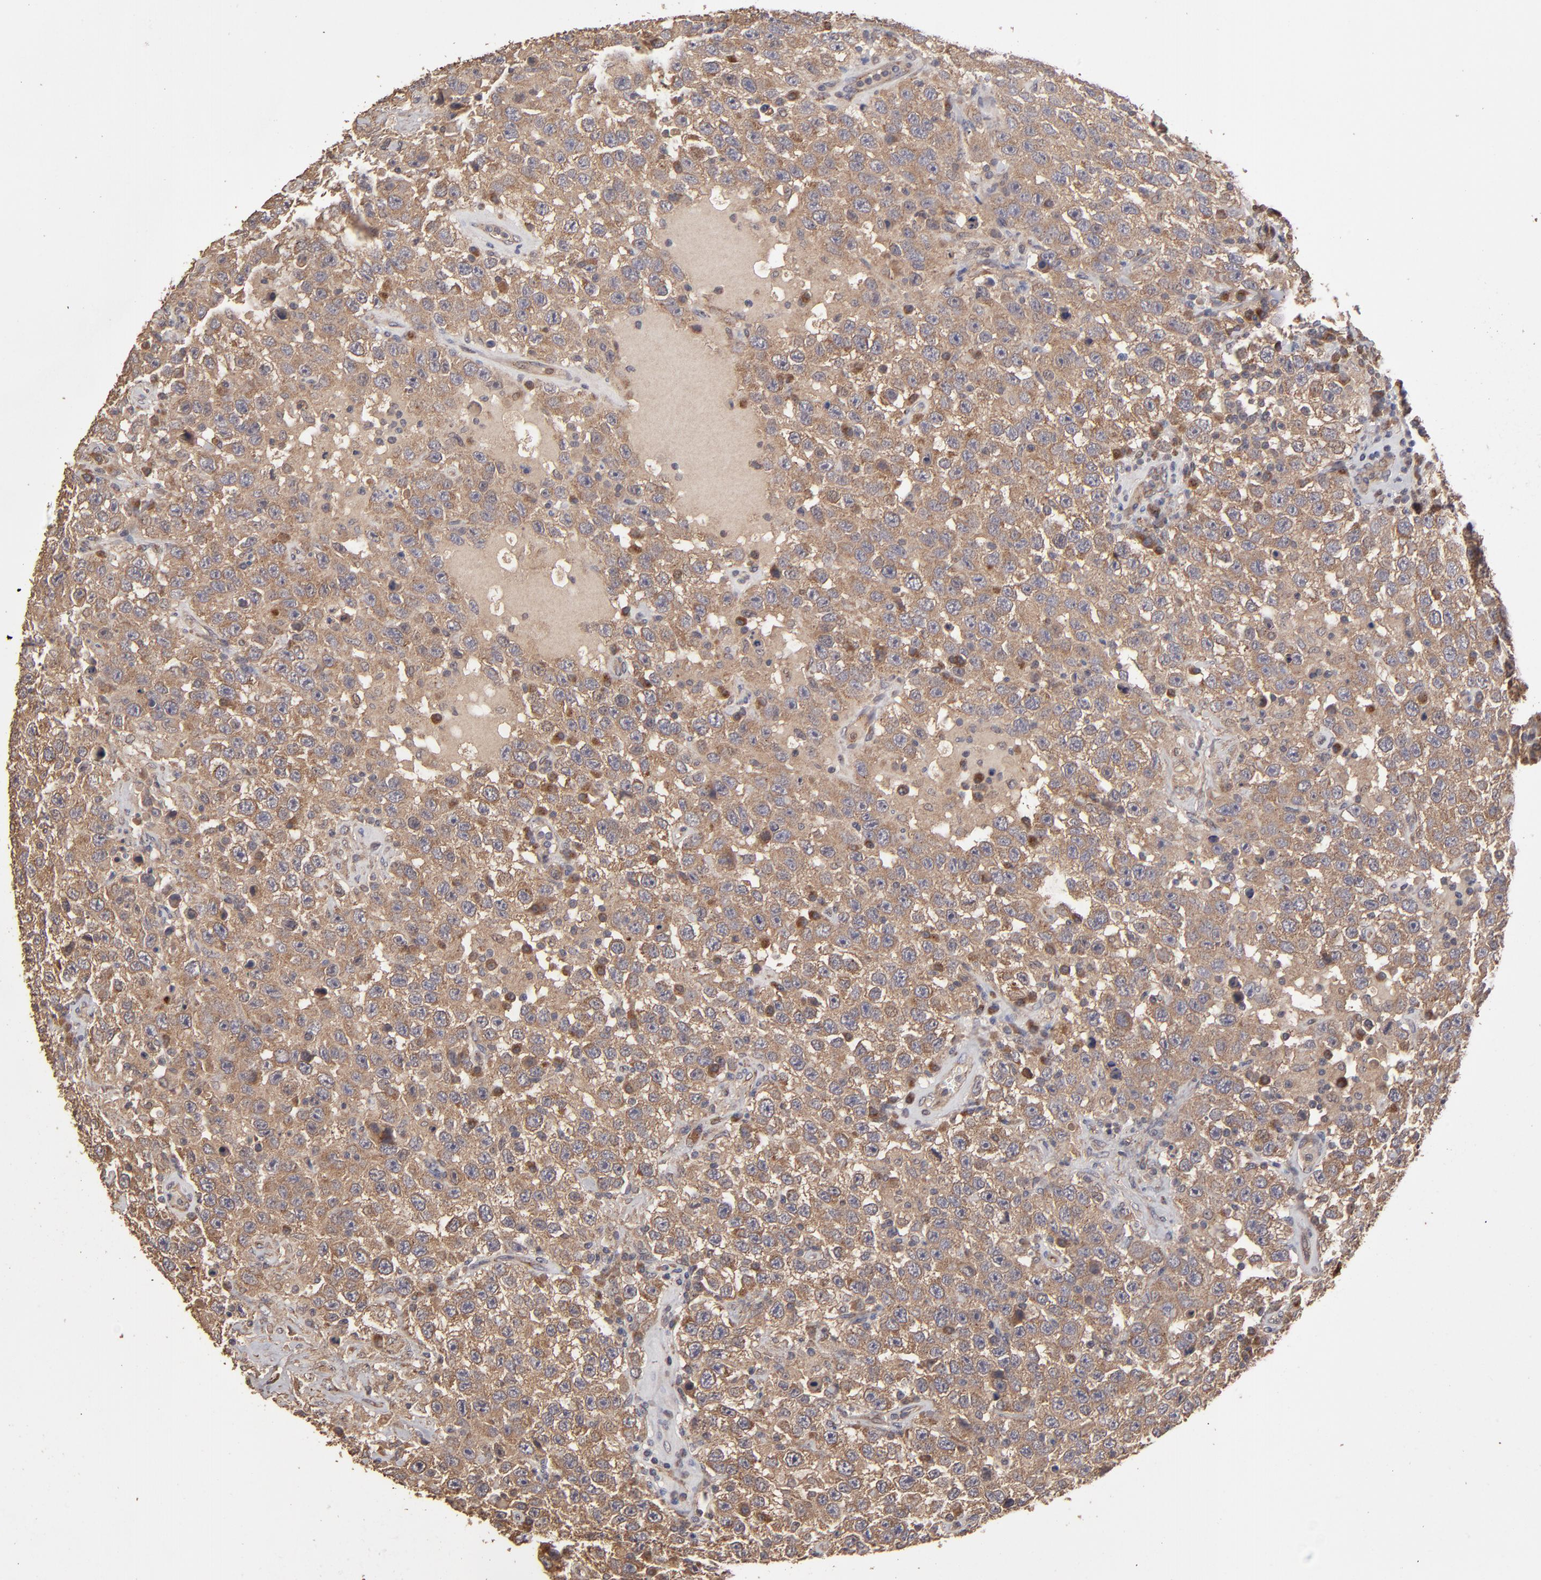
{"staining": {"intensity": "weak", "quantity": ">75%", "location": "cytoplasmic/membranous"}, "tissue": "testis cancer", "cell_type": "Tumor cells", "image_type": "cancer", "snomed": [{"axis": "morphology", "description": "Seminoma, NOS"}, {"axis": "topography", "description": "Testis"}], "caption": "A low amount of weak cytoplasmic/membranous expression is seen in approximately >75% of tumor cells in testis cancer tissue. The staining was performed using DAB to visualize the protein expression in brown, while the nuclei were stained in blue with hematoxylin (Magnification: 20x).", "gene": "MMP2", "patient": {"sex": "male", "age": 41}}